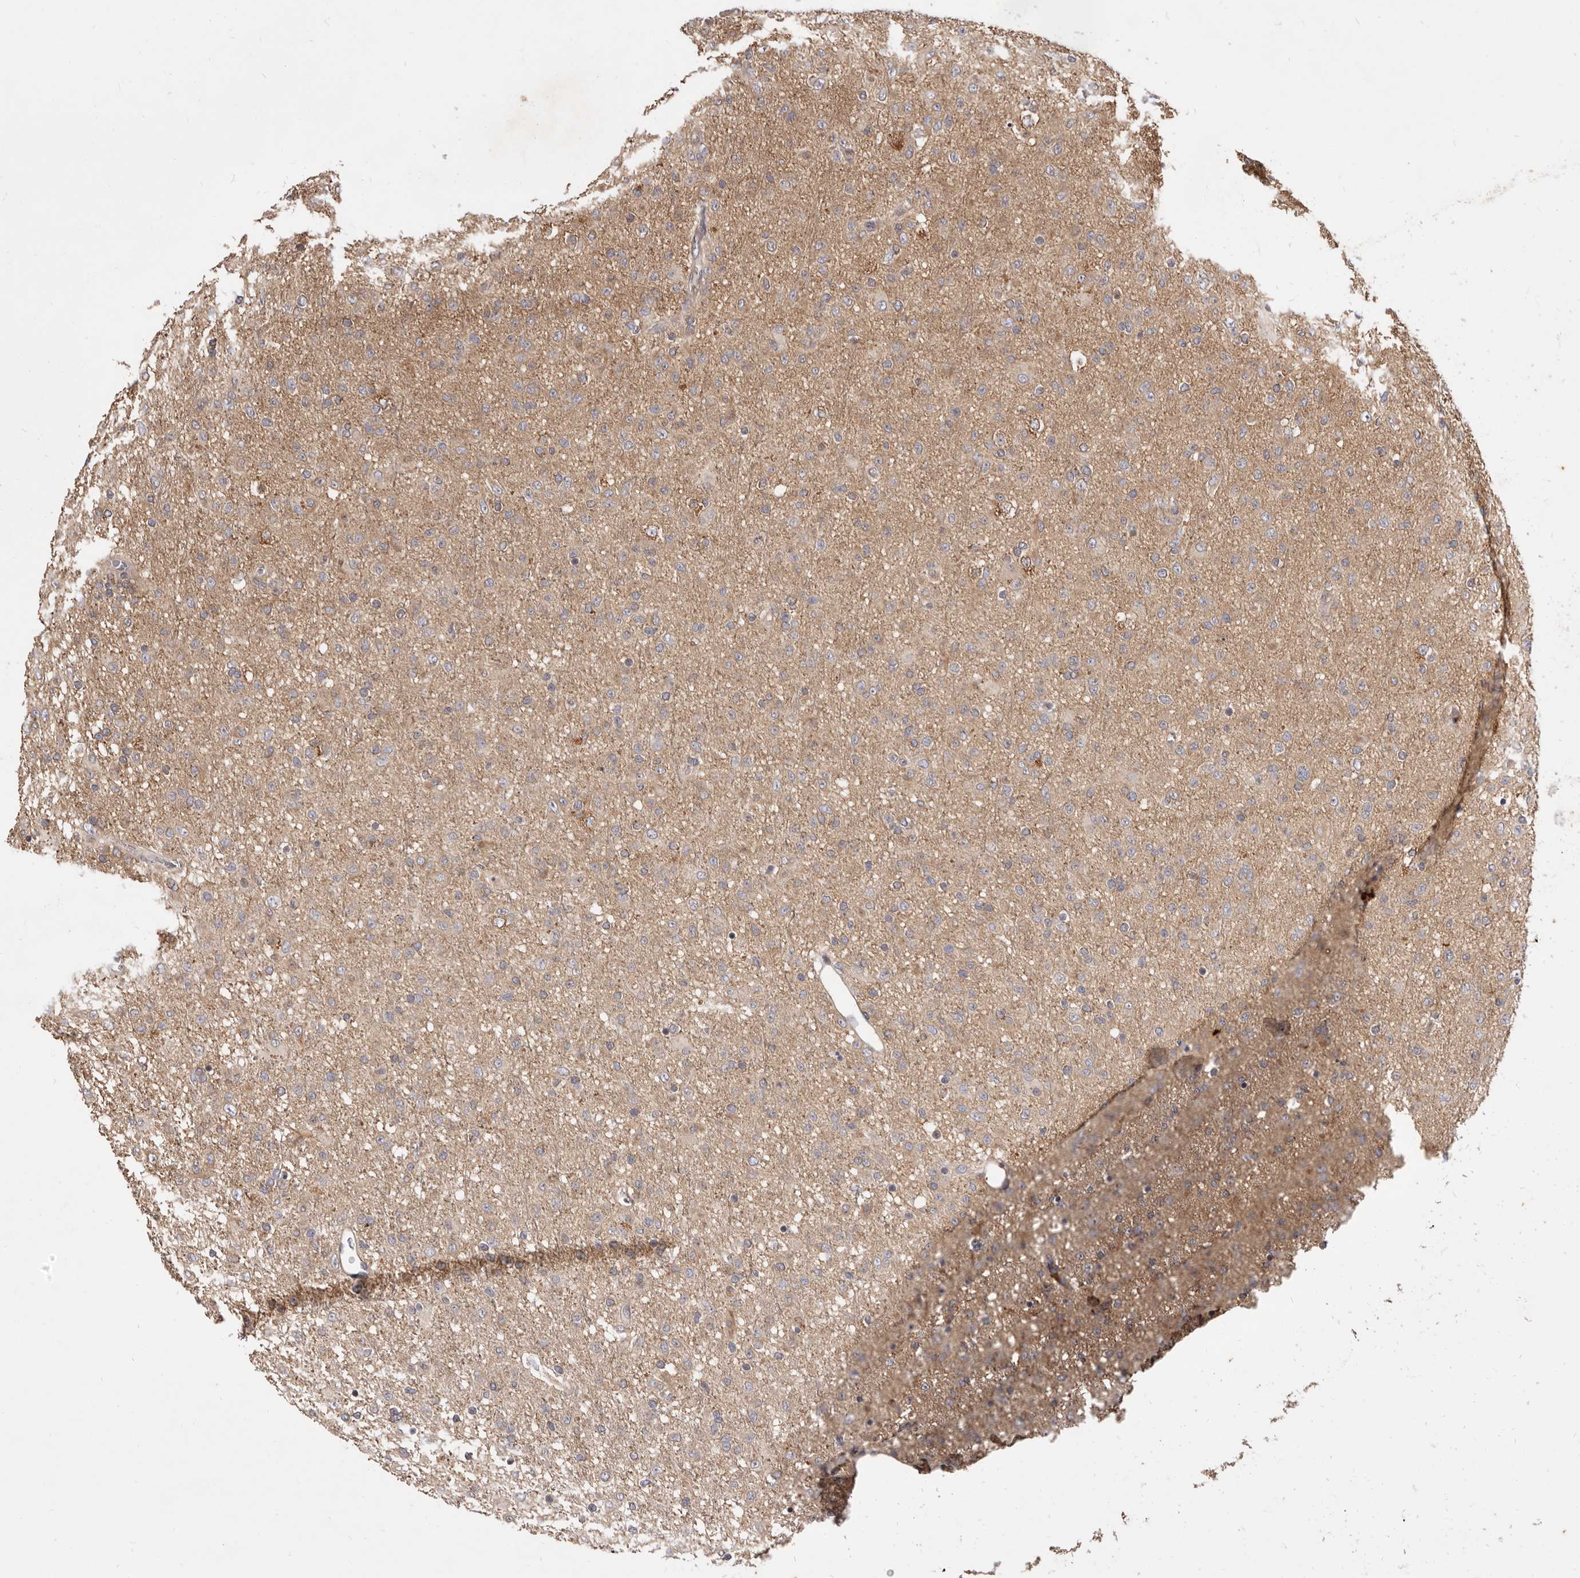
{"staining": {"intensity": "weak", "quantity": "25%-75%", "location": "cytoplasmic/membranous"}, "tissue": "glioma", "cell_type": "Tumor cells", "image_type": "cancer", "snomed": [{"axis": "morphology", "description": "Glioma, malignant, Low grade"}, {"axis": "topography", "description": "Brain"}], "caption": "A micrograph showing weak cytoplasmic/membranous staining in about 25%-75% of tumor cells in malignant low-grade glioma, as visualized by brown immunohistochemical staining.", "gene": "ADAMTS20", "patient": {"sex": "male", "age": 65}}